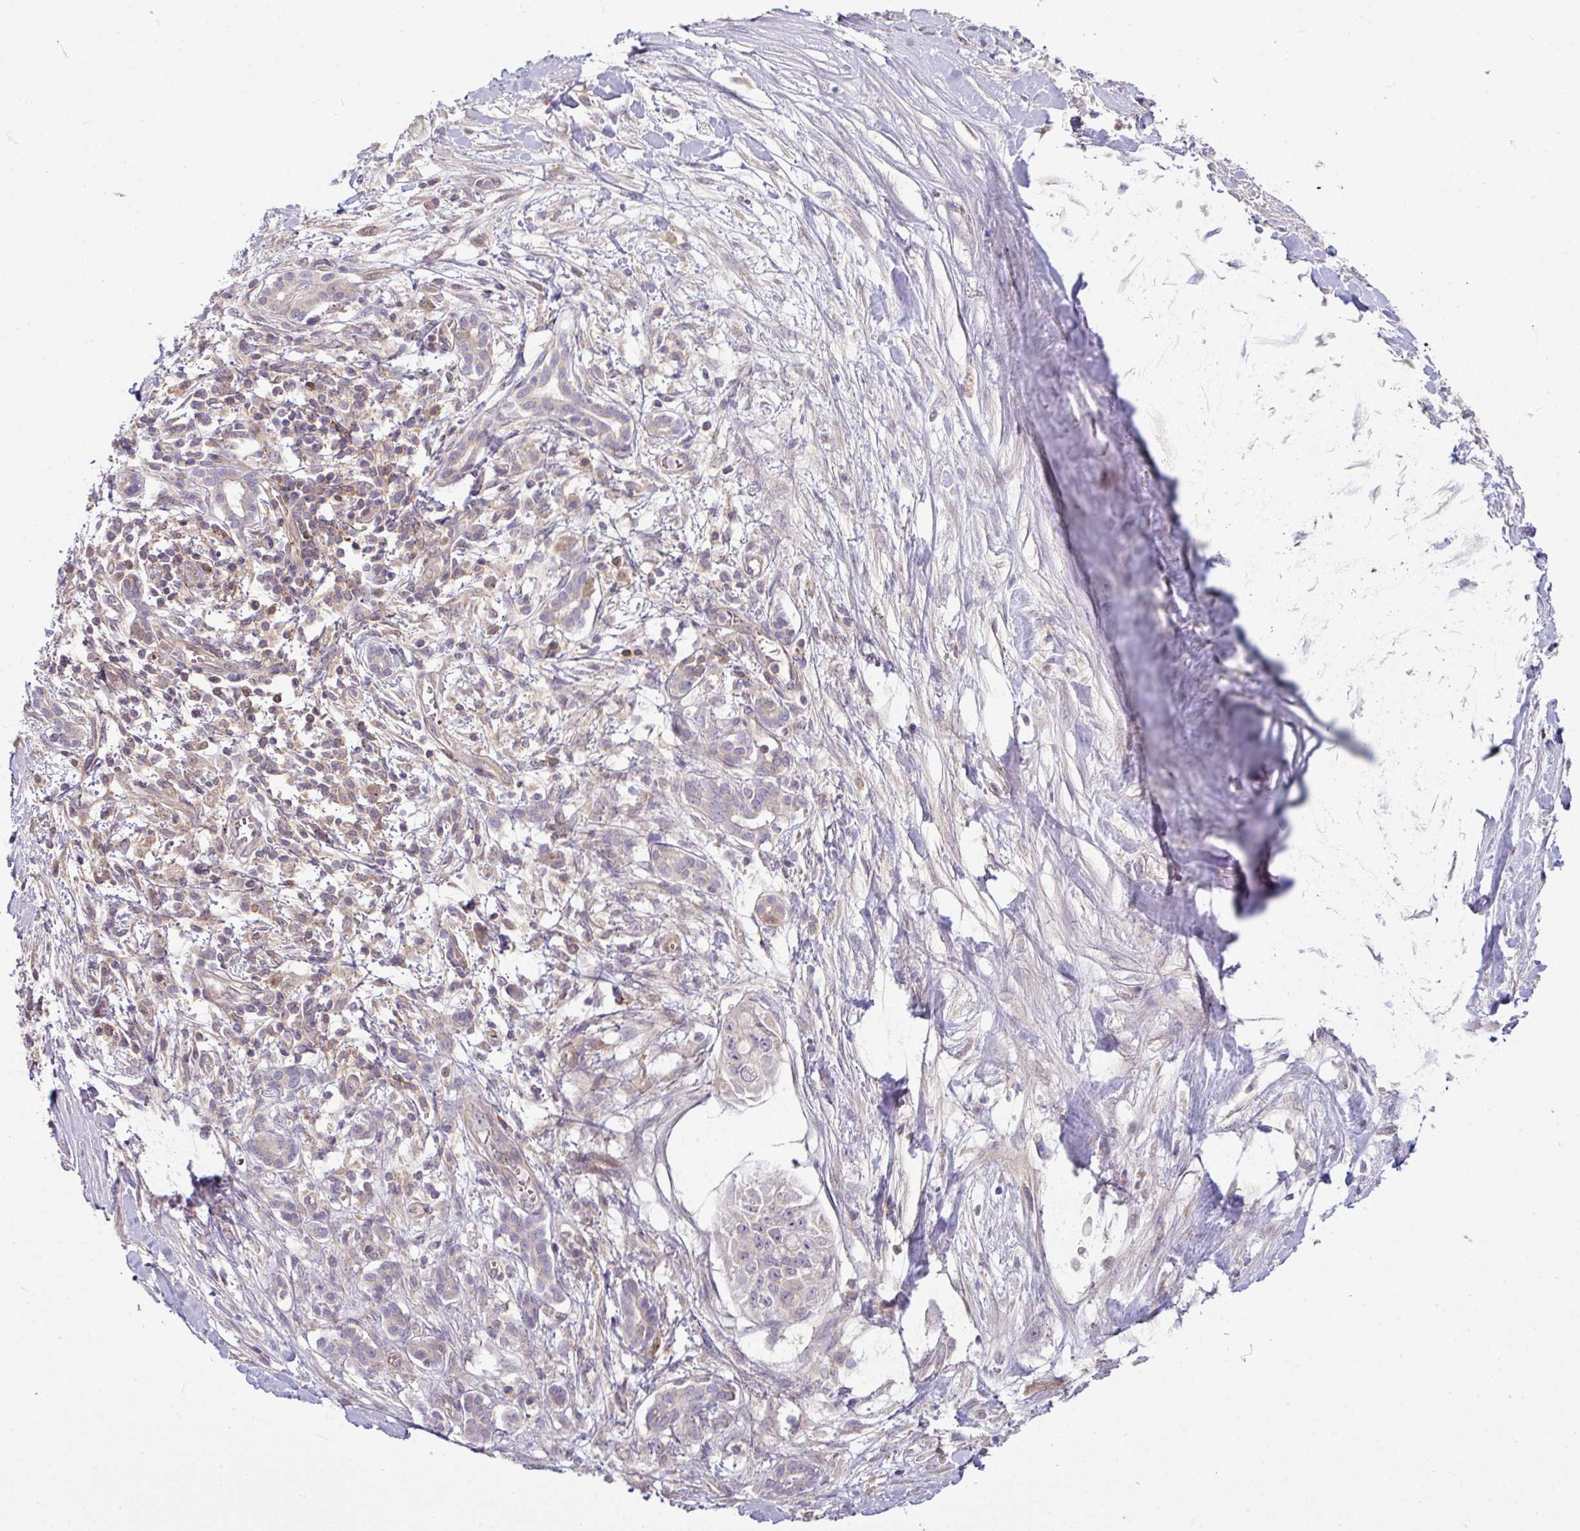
{"staining": {"intensity": "negative", "quantity": "none", "location": "none"}, "tissue": "pancreatic cancer", "cell_type": "Tumor cells", "image_type": "cancer", "snomed": [{"axis": "morphology", "description": "Adenocarcinoma, NOS"}, {"axis": "topography", "description": "Pancreas"}], "caption": "Tumor cells show no significant protein positivity in adenocarcinoma (pancreatic).", "gene": "SLAMF6", "patient": {"sex": "male", "age": 48}}